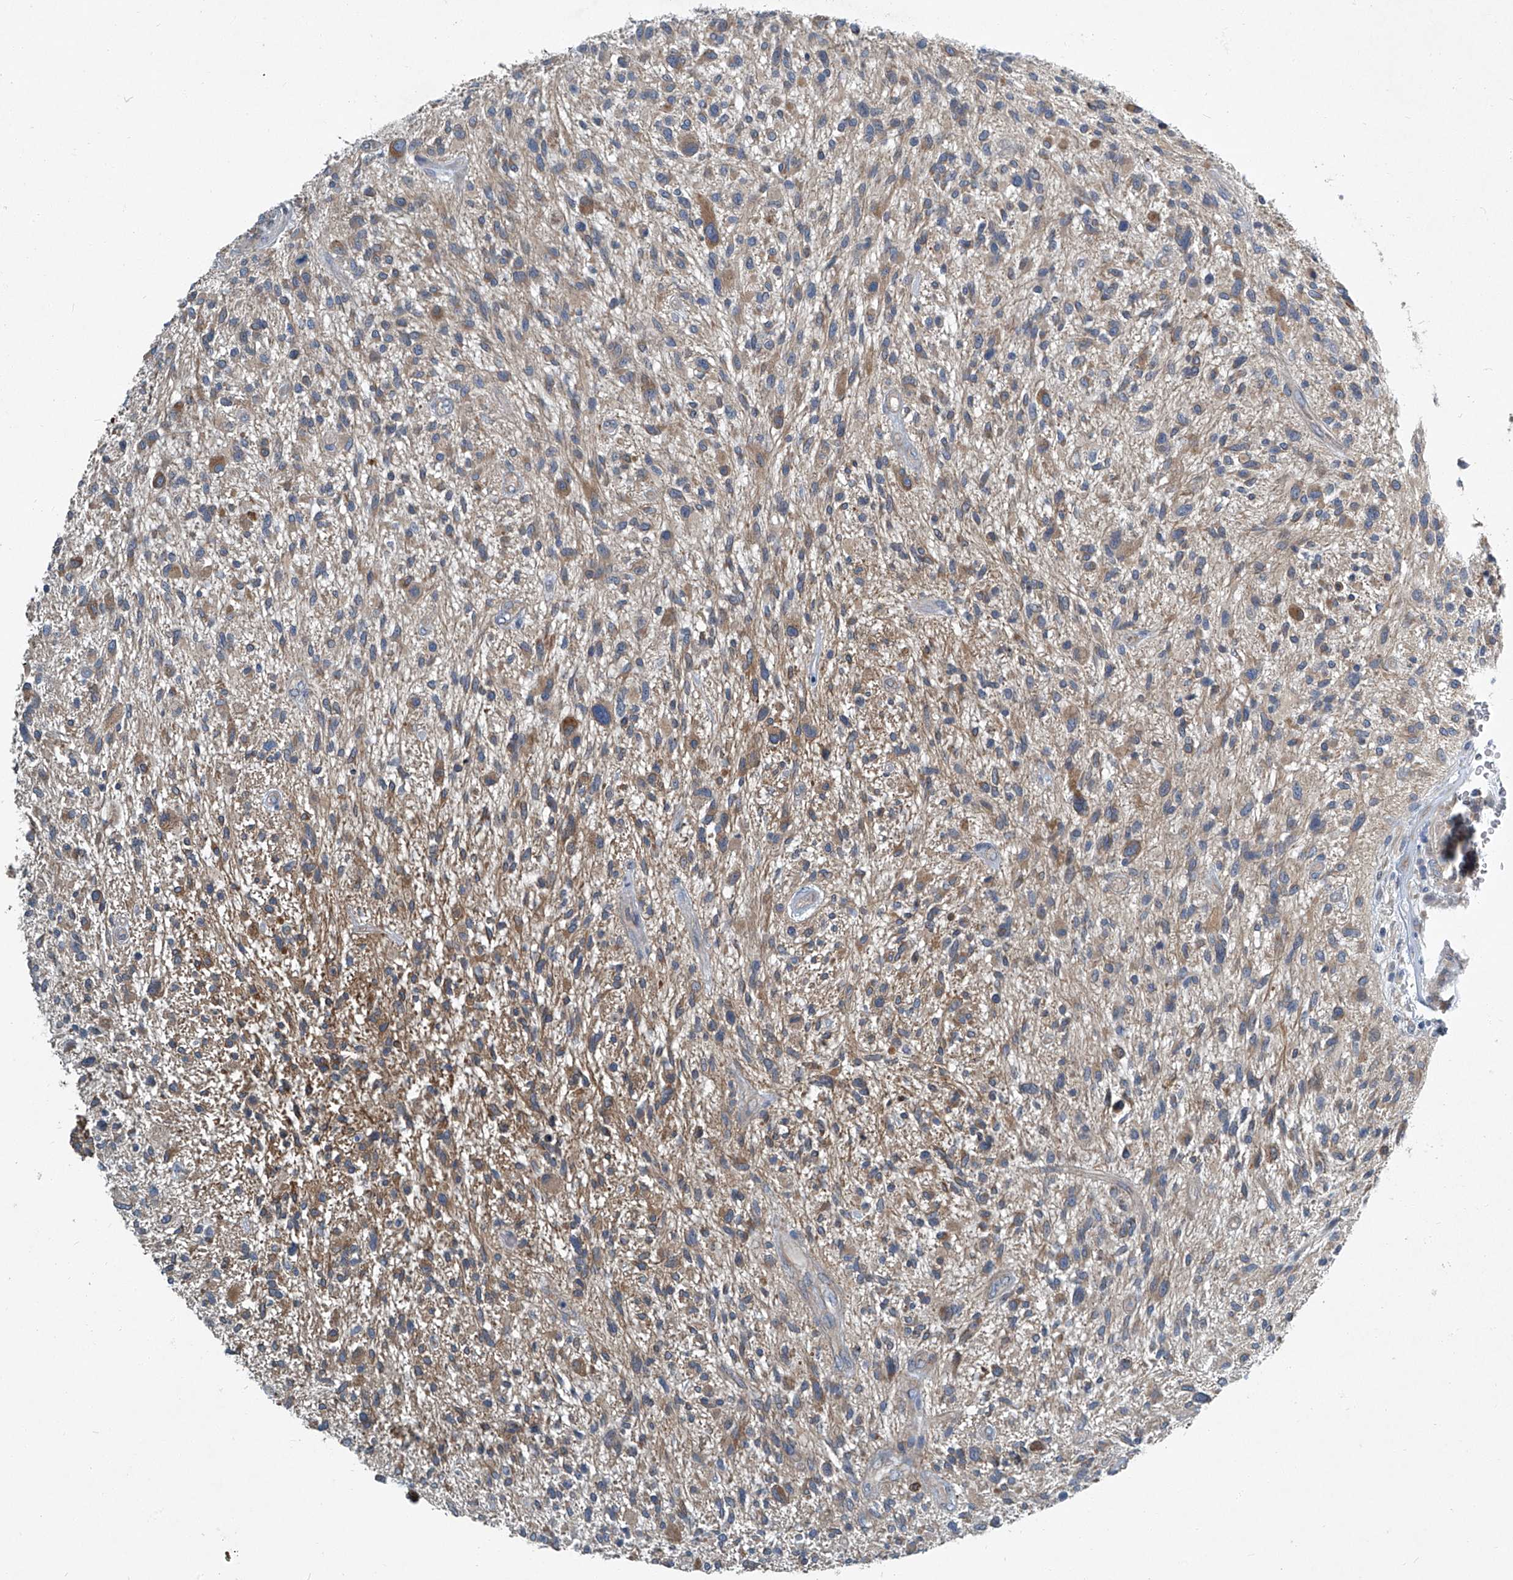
{"staining": {"intensity": "moderate", "quantity": "25%-75%", "location": "cytoplasmic/membranous"}, "tissue": "glioma", "cell_type": "Tumor cells", "image_type": "cancer", "snomed": [{"axis": "morphology", "description": "Glioma, malignant, High grade"}, {"axis": "topography", "description": "Brain"}], "caption": "An image of human malignant high-grade glioma stained for a protein shows moderate cytoplasmic/membranous brown staining in tumor cells. The staining is performed using DAB brown chromogen to label protein expression. The nuclei are counter-stained blue using hematoxylin.", "gene": "SLC26A11", "patient": {"sex": "male", "age": 47}}